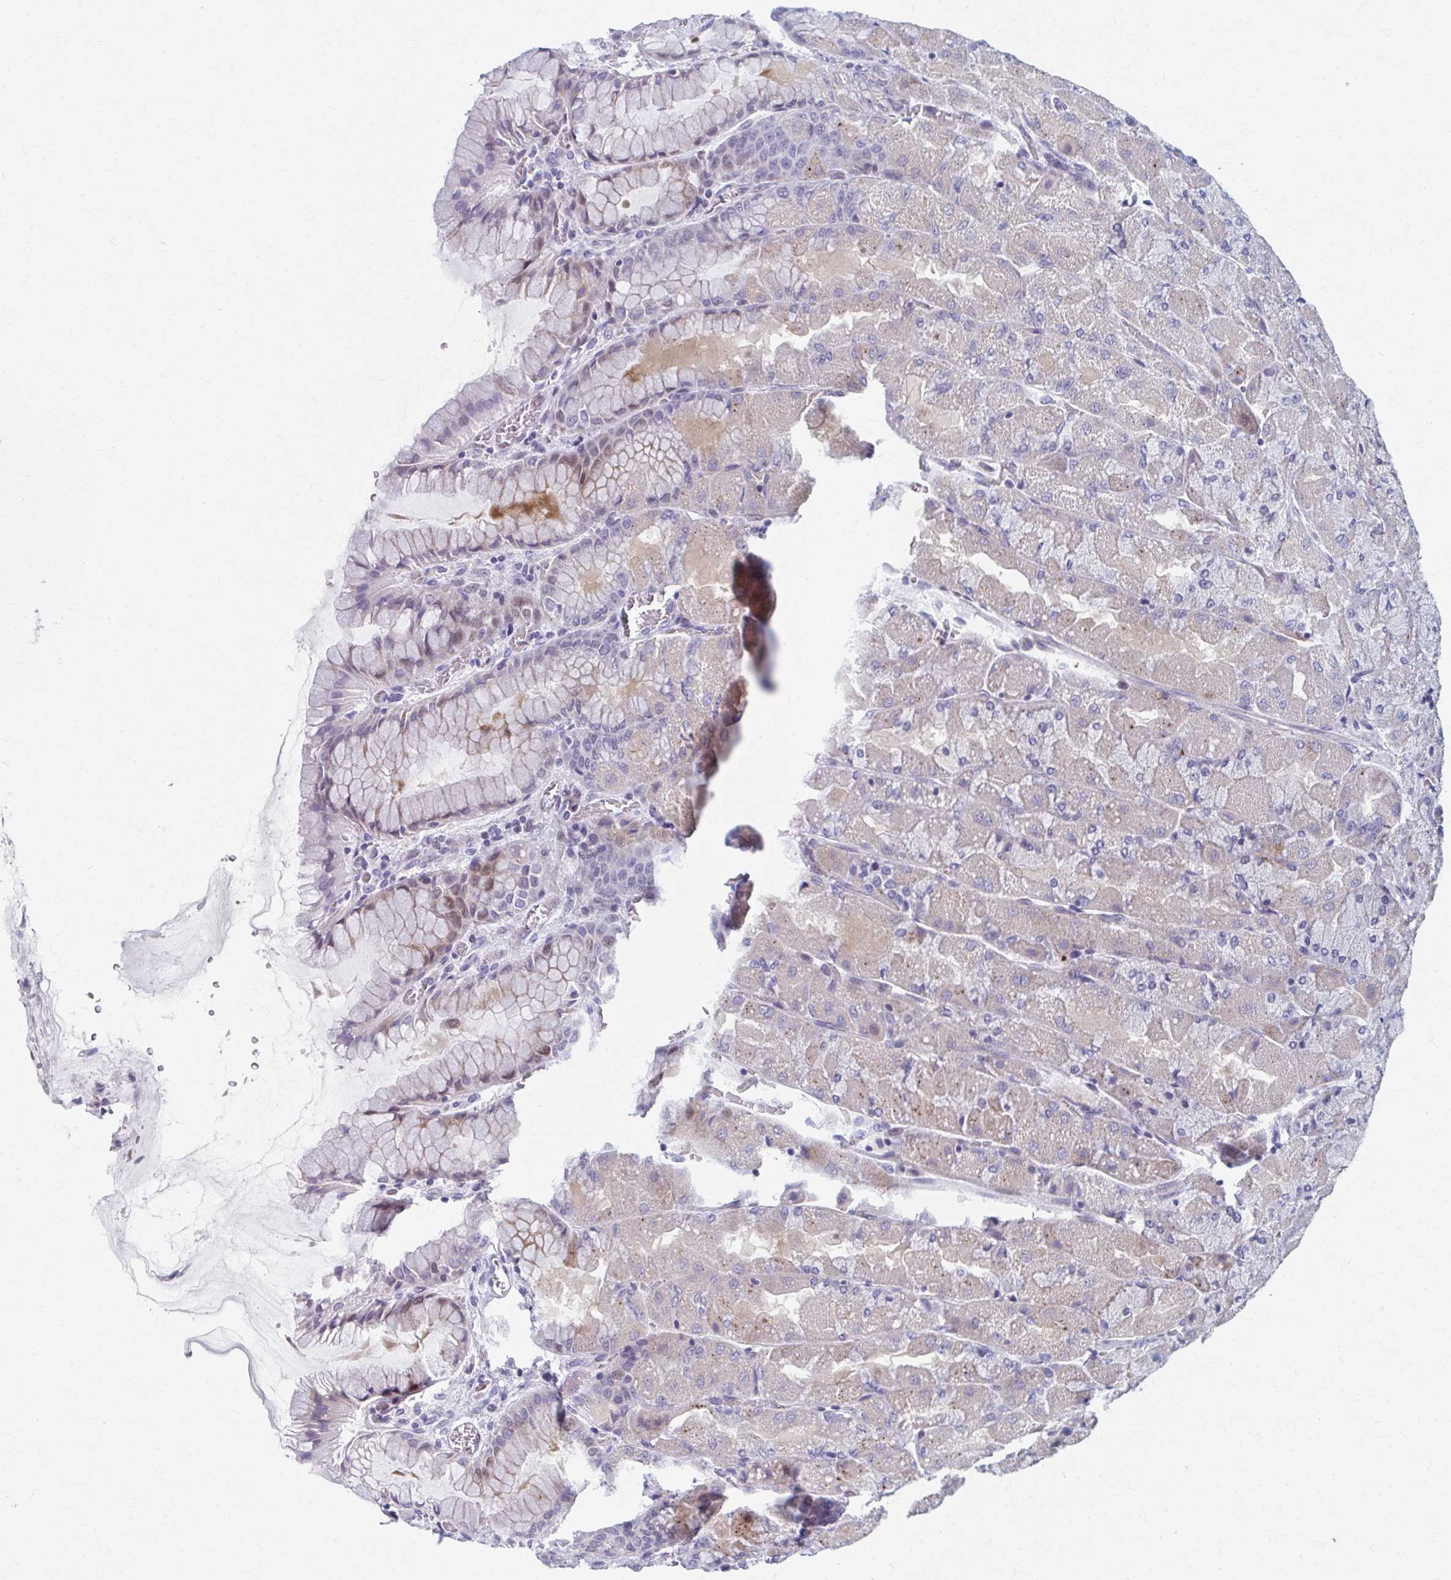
{"staining": {"intensity": "weak", "quantity": "<25%", "location": "cytoplasmic/membranous,nuclear"}, "tissue": "stomach", "cell_type": "Glandular cells", "image_type": "normal", "snomed": [{"axis": "morphology", "description": "Normal tissue, NOS"}, {"axis": "topography", "description": "Stomach"}], "caption": "Immunohistochemistry of benign human stomach shows no positivity in glandular cells.", "gene": "ABHD16B", "patient": {"sex": "female", "age": 61}}